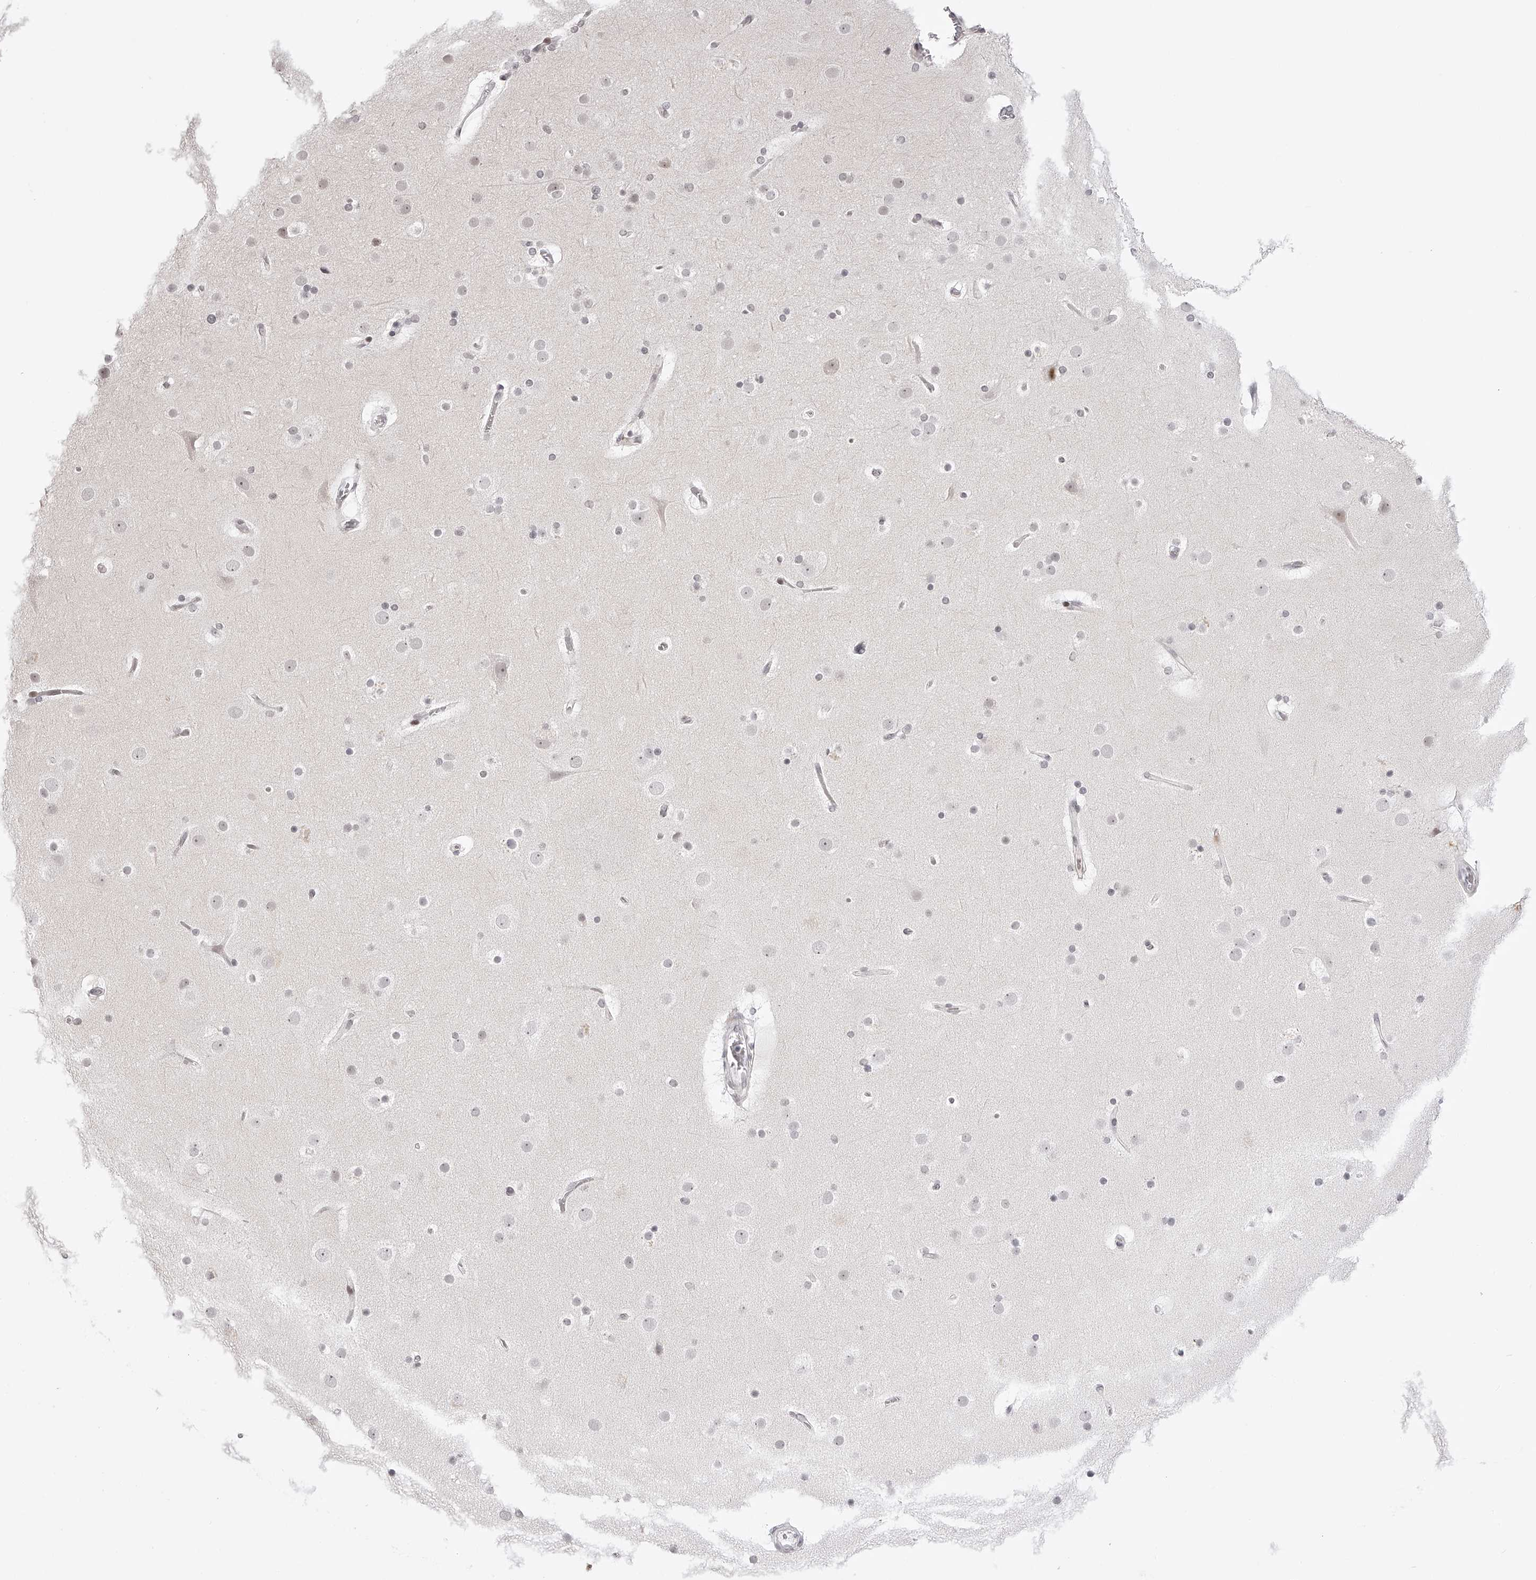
{"staining": {"intensity": "weak", "quantity": "25%-75%", "location": "cytoplasmic/membranous"}, "tissue": "cerebral cortex", "cell_type": "Endothelial cells", "image_type": "normal", "snomed": [{"axis": "morphology", "description": "Normal tissue, NOS"}, {"axis": "topography", "description": "Cerebral cortex"}], "caption": "Endothelial cells reveal weak cytoplasmic/membranous positivity in about 25%-75% of cells in unremarkable cerebral cortex. Nuclei are stained in blue.", "gene": "PLEKHG1", "patient": {"sex": "male", "age": 57}}